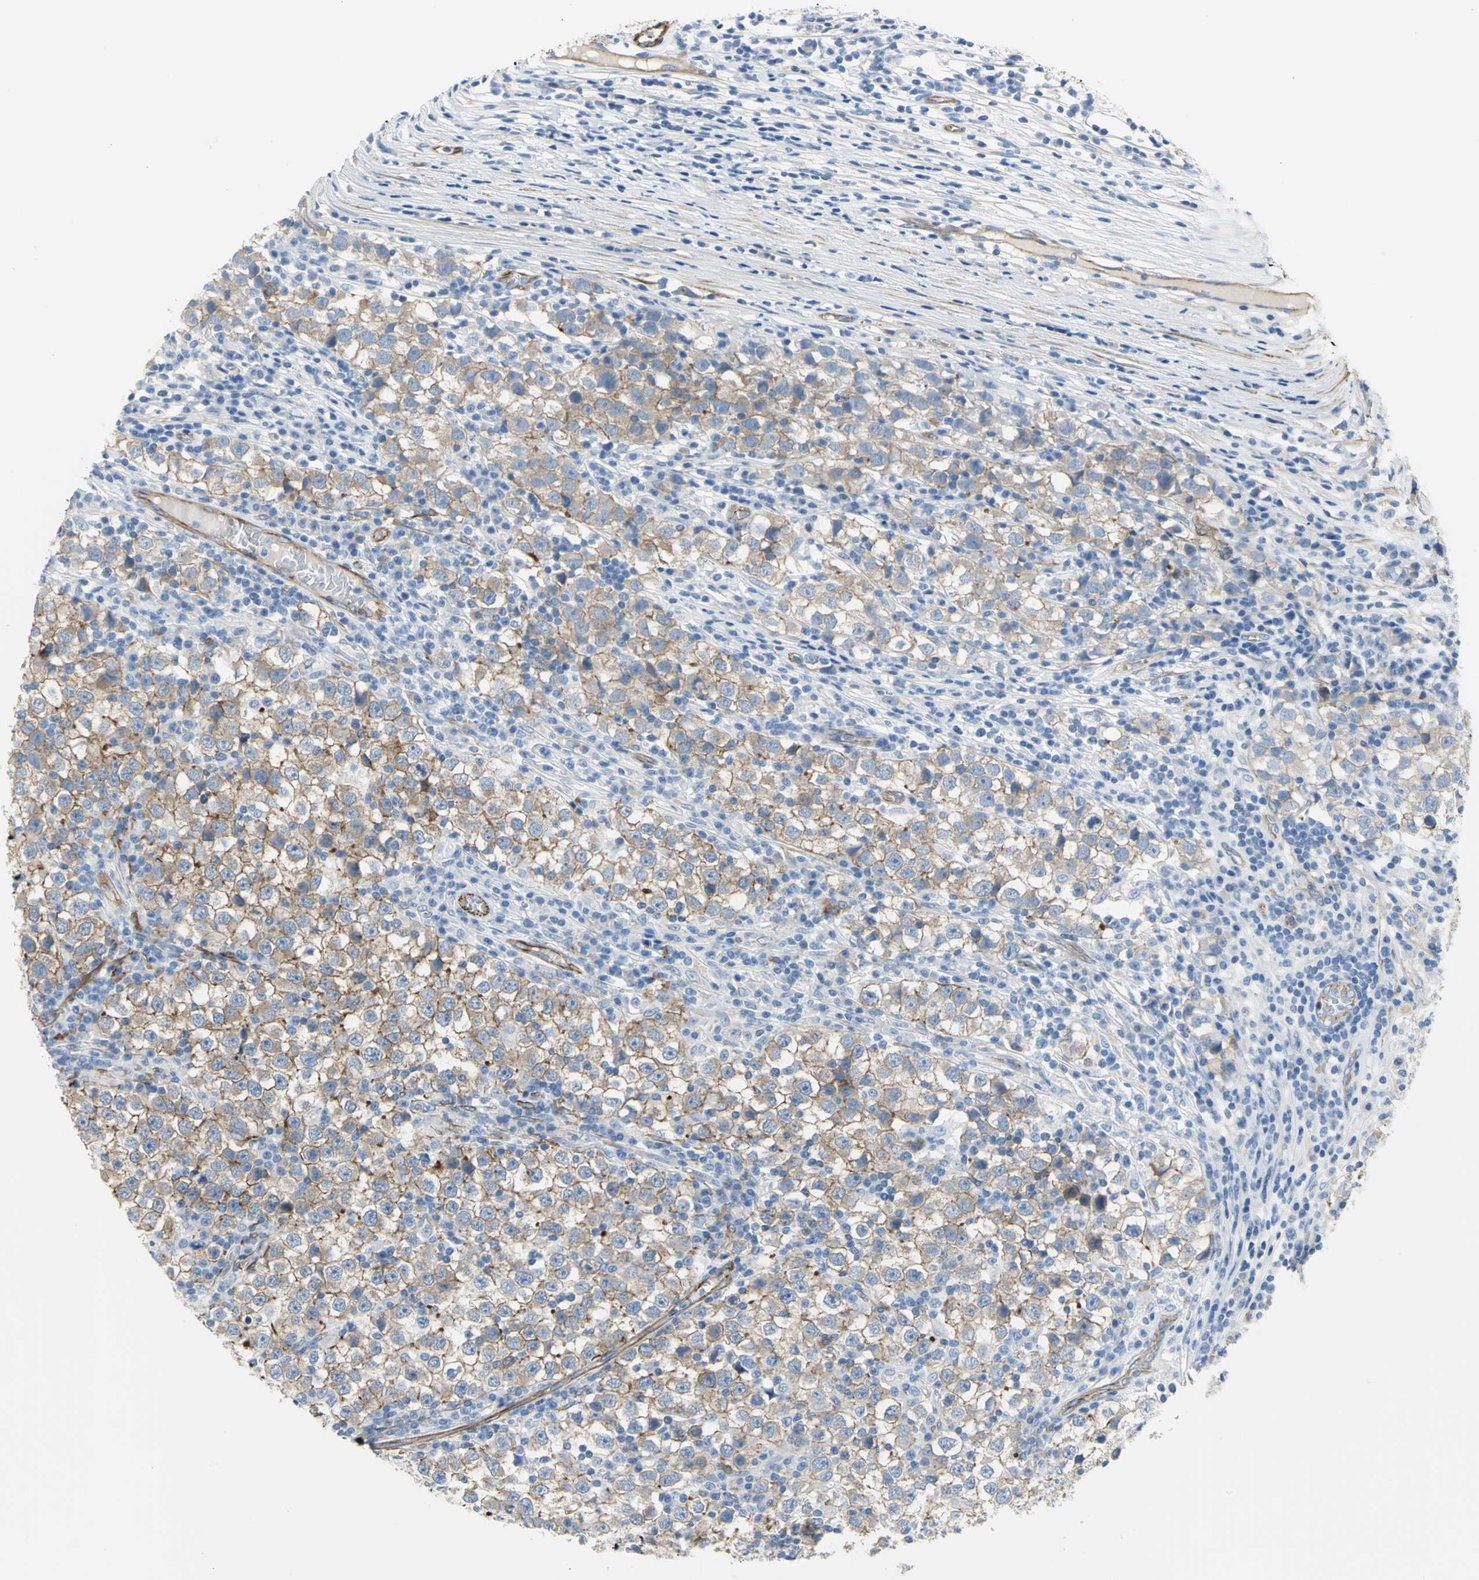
{"staining": {"intensity": "moderate", "quantity": ">75%", "location": "cytoplasmic/membranous"}, "tissue": "testis cancer", "cell_type": "Tumor cells", "image_type": "cancer", "snomed": [{"axis": "morphology", "description": "Seminoma, NOS"}, {"axis": "topography", "description": "Testis"}], "caption": "About >75% of tumor cells in testis cancer exhibit moderate cytoplasmic/membranous protein positivity as visualized by brown immunohistochemical staining.", "gene": "FLNB", "patient": {"sex": "male", "age": 65}}